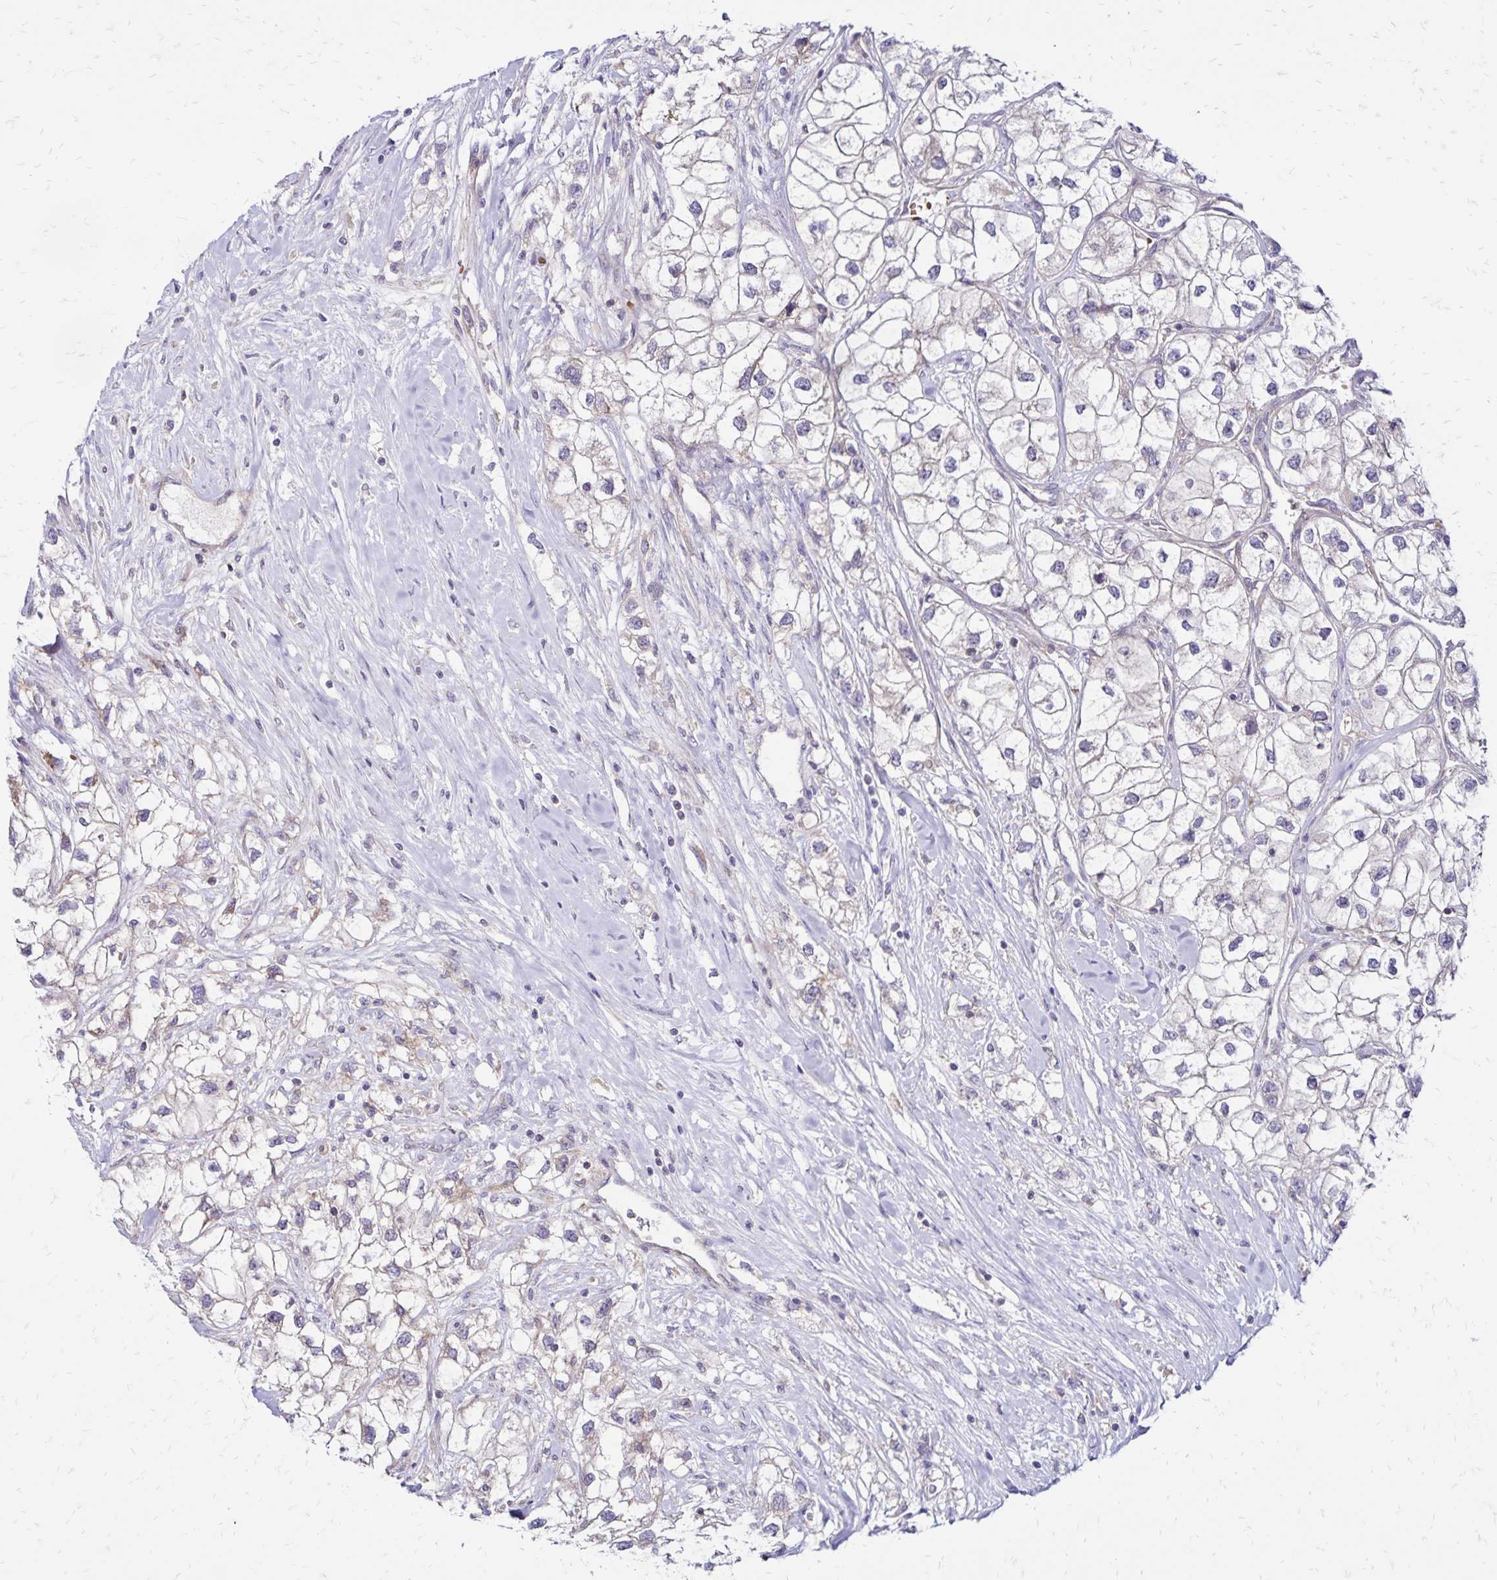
{"staining": {"intensity": "negative", "quantity": "none", "location": "none"}, "tissue": "renal cancer", "cell_type": "Tumor cells", "image_type": "cancer", "snomed": [{"axis": "morphology", "description": "Adenocarcinoma, NOS"}, {"axis": "topography", "description": "Kidney"}], "caption": "DAB immunohistochemical staining of renal cancer (adenocarcinoma) reveals no significant positivity in tumor cells.", "gene": "FSD1", "patient": {"sex": "male", "age": 59}}